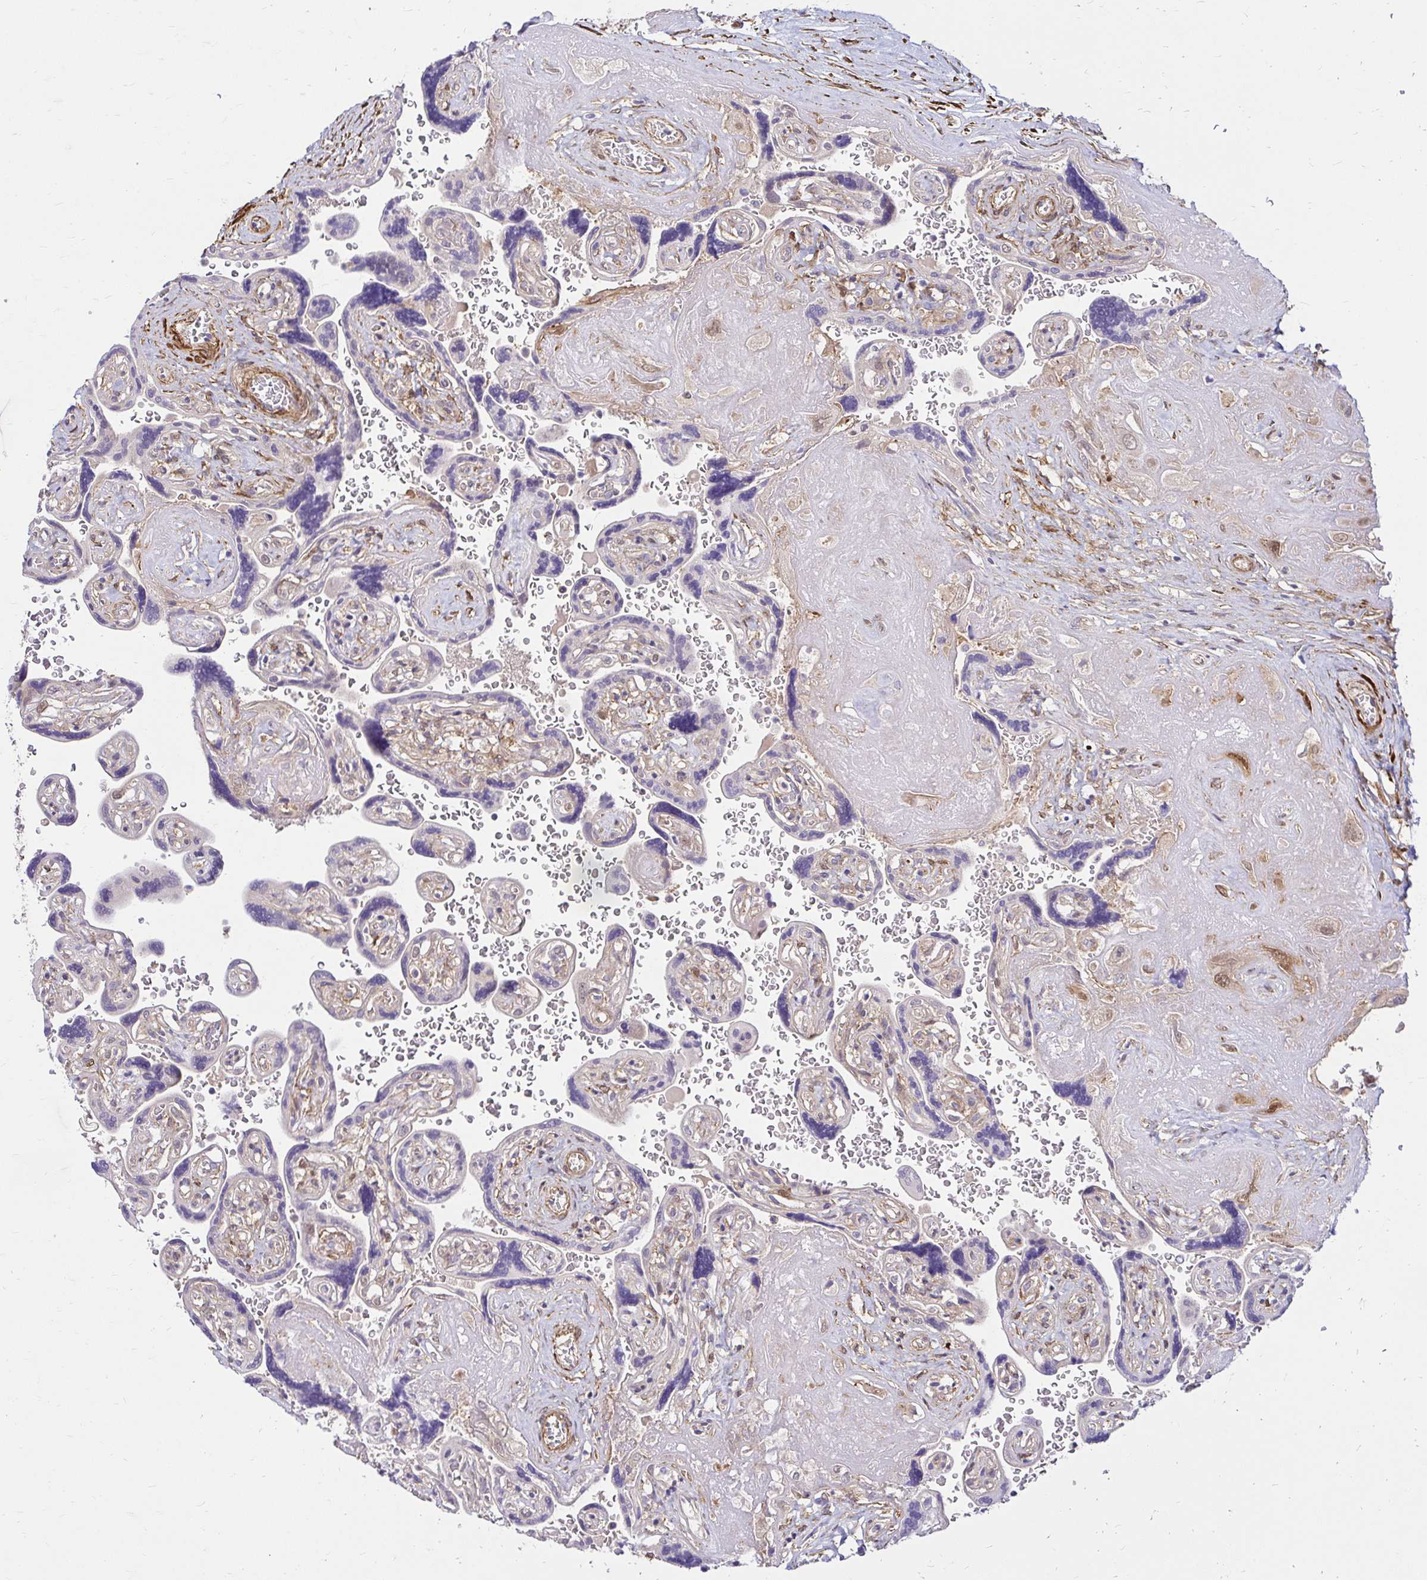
{"staining": {"intensity": "moderate", "quantity": ">75%", "location": "nuclear"}, "tissue": "placenta", "cell_type": "Decidual cells", "image_type": "normal", "snomed": [{"axis": "morphology", "description": "Normal tissue, NOS"}, {"axis": "topography", "description": "Placenta"}], "caption": "Benign placenta reveals moderate nuclear staining in about >75% of decidual cells Immunohistochemistry stains the protein in brown and the nuclei are stained blue..", "gene": "YAP1", "patient": {"sex": "female", "age": 32}}